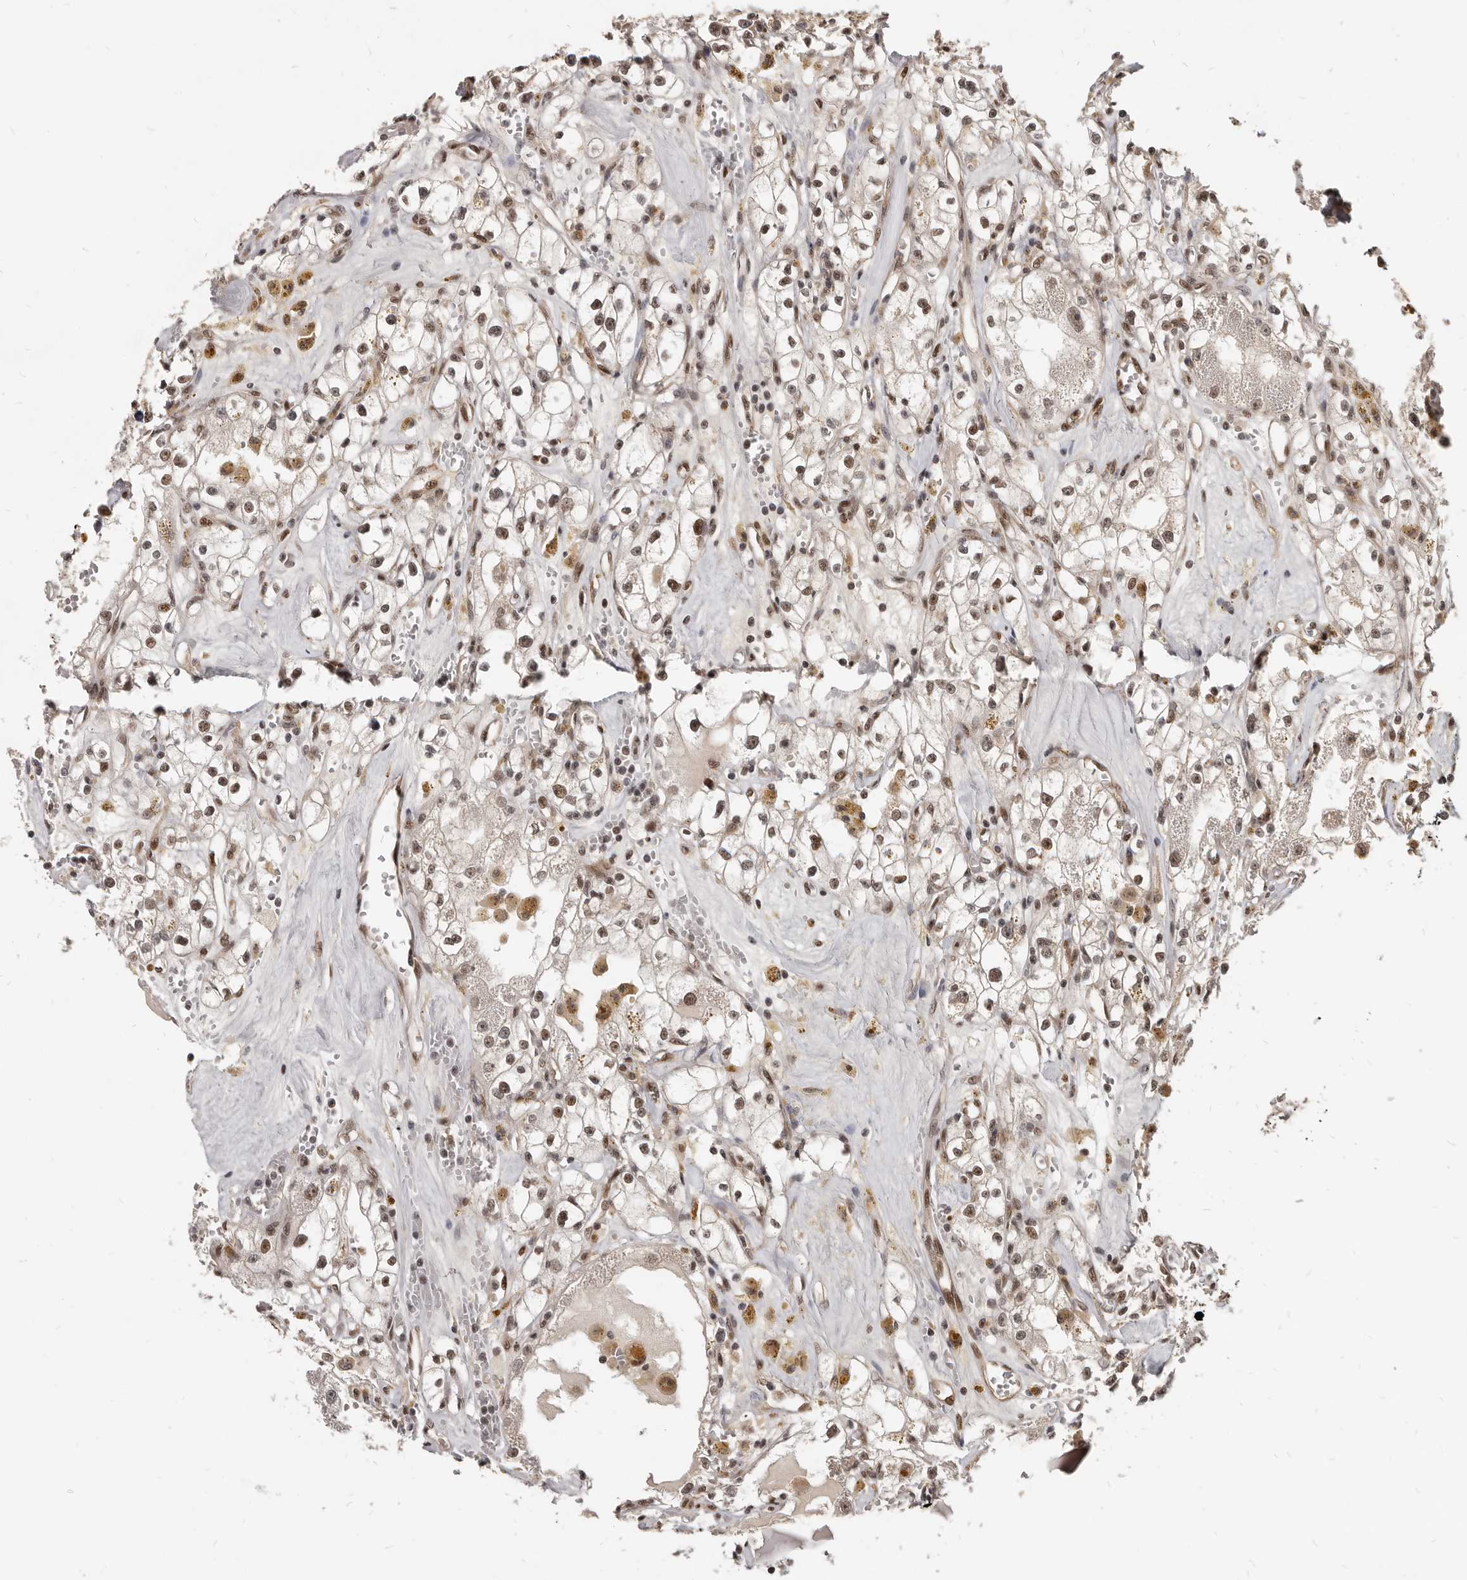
{"staining": {"intensity": "moderate", "quantity": ">75%", "location": "nuclear"}, "tissue": "renal cancer", "cell_type": "Tumor cells", "image_type": "cancer", "snomed": [{"axis": "morphology", "description": "Adenocarcinoma, NOS"}, {"axis": "topography", "description": "Kidney"}], "caption": "This photomicrograph exhibits renal cancer stained with immunohistochemistry (IHC) to label a protein in brown. The nuclear of tumor cells show moderate positivity for the protein. Nuclei are counter-stained blue.", "gene": "ATF5", "patient": {"sex": "male", "age": 56}}